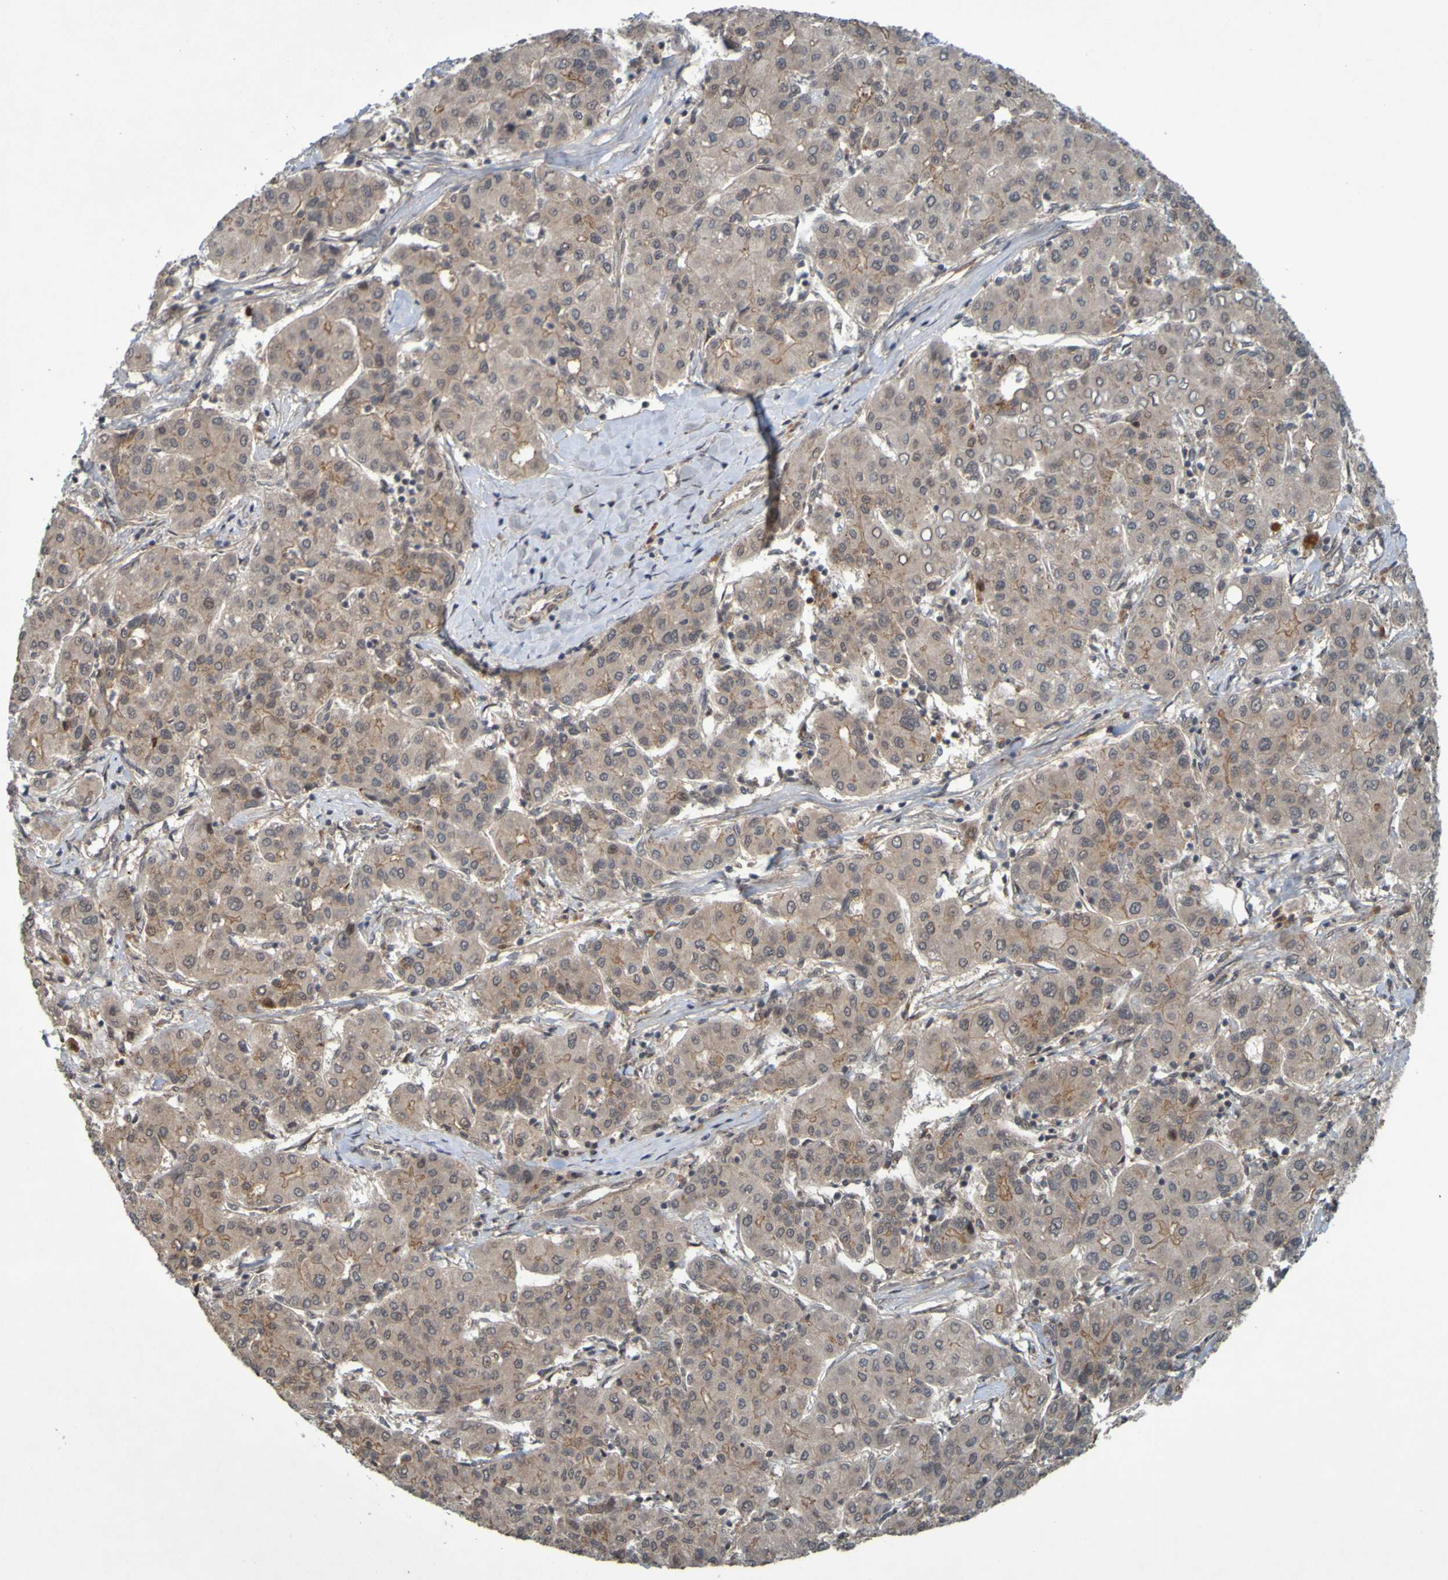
{"staining": {"intensity": "moderate", "quantity": "<25%", "location": "cytoplasmic/membranous"}, "tissue": "liver cancer", "cell_type": "Tumor cells", "image_type": "cancer", "snomed": [{"axis": "morphology", "description": "Carcinoma, Hepatocellular, NOS"}, {"axis": "topography", "description": "Liver"}], "caption": "Hepatocellular carcinoma (liver) stained with DAB immunohistochemistry demonstrates low levels of moderate cytoplasmic/membranous staining in about <25% of tumor cells. Immunohistochemistry stains the protein of interest in brown and the nuclei are stained blue.", "gene": "ARHGEF11", "patient": {"sex": "male", "age": 65}}